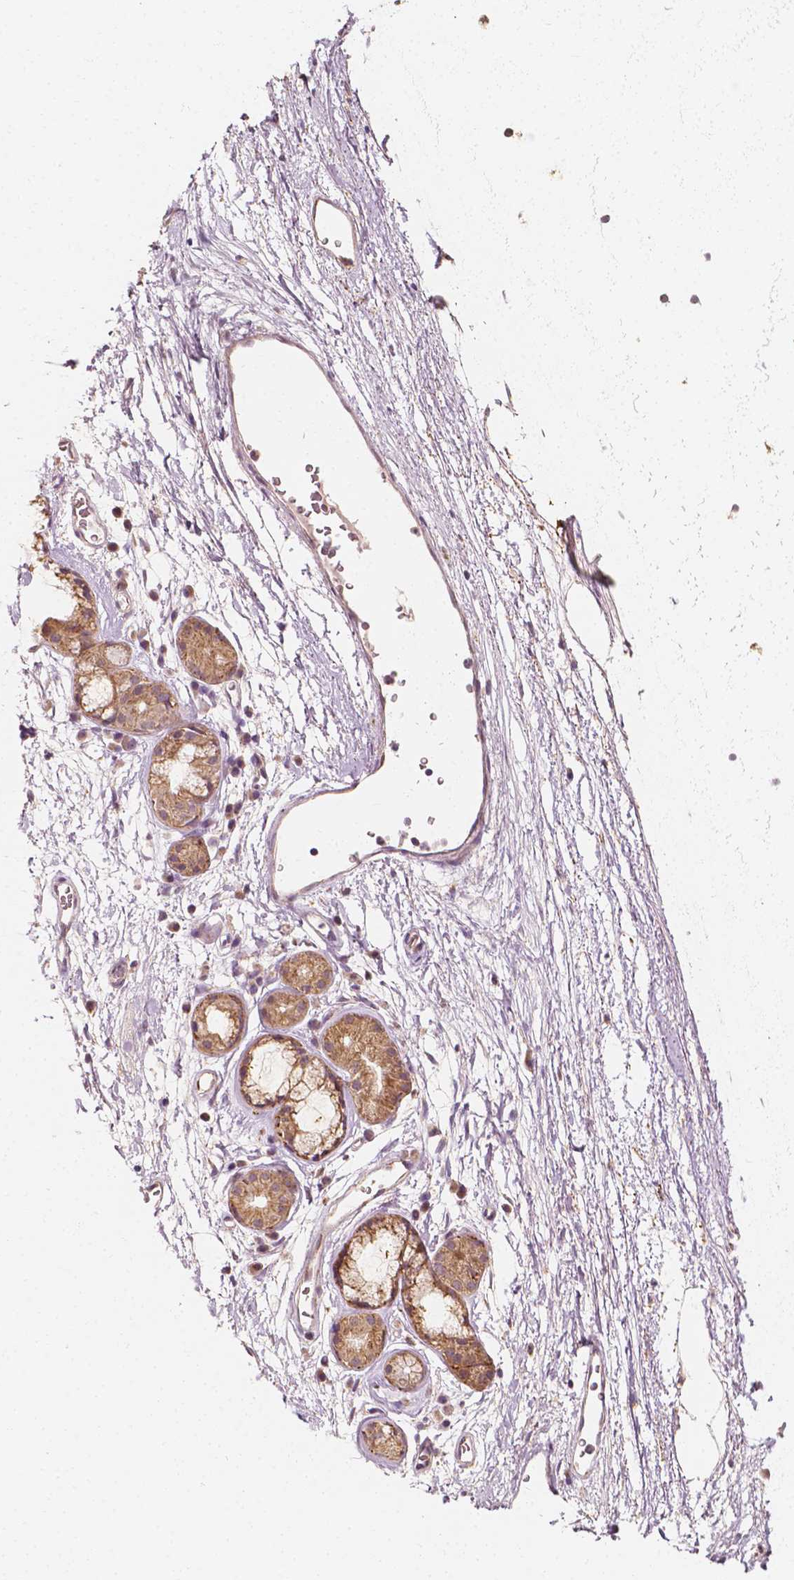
{"staining": {"intensity": "moderate", "quantity": "25%-75%", "location": "cytoplasmic/membranous"}, "tissue": "adipose tissue", "cell_type": "Adipocytes", "image_type": "normal", "snomed": [{"axis": "morphology", "description": "Normal tissue, NOS"}, {"axis": "topography", "description": "Cartilage tissue"}, {"axis": "topography", "description": "Bronchus"}], "caption": "IHC (DAB (3,3'-diaminobenzidine)) staining of unremarkable adipose tissue exhibits moderate cytoplasmic/membranous protein positivity in about 25%-75% of adipocytes.", "gene": "SHPK", "patient": {"sex": "male", "age": 58}}